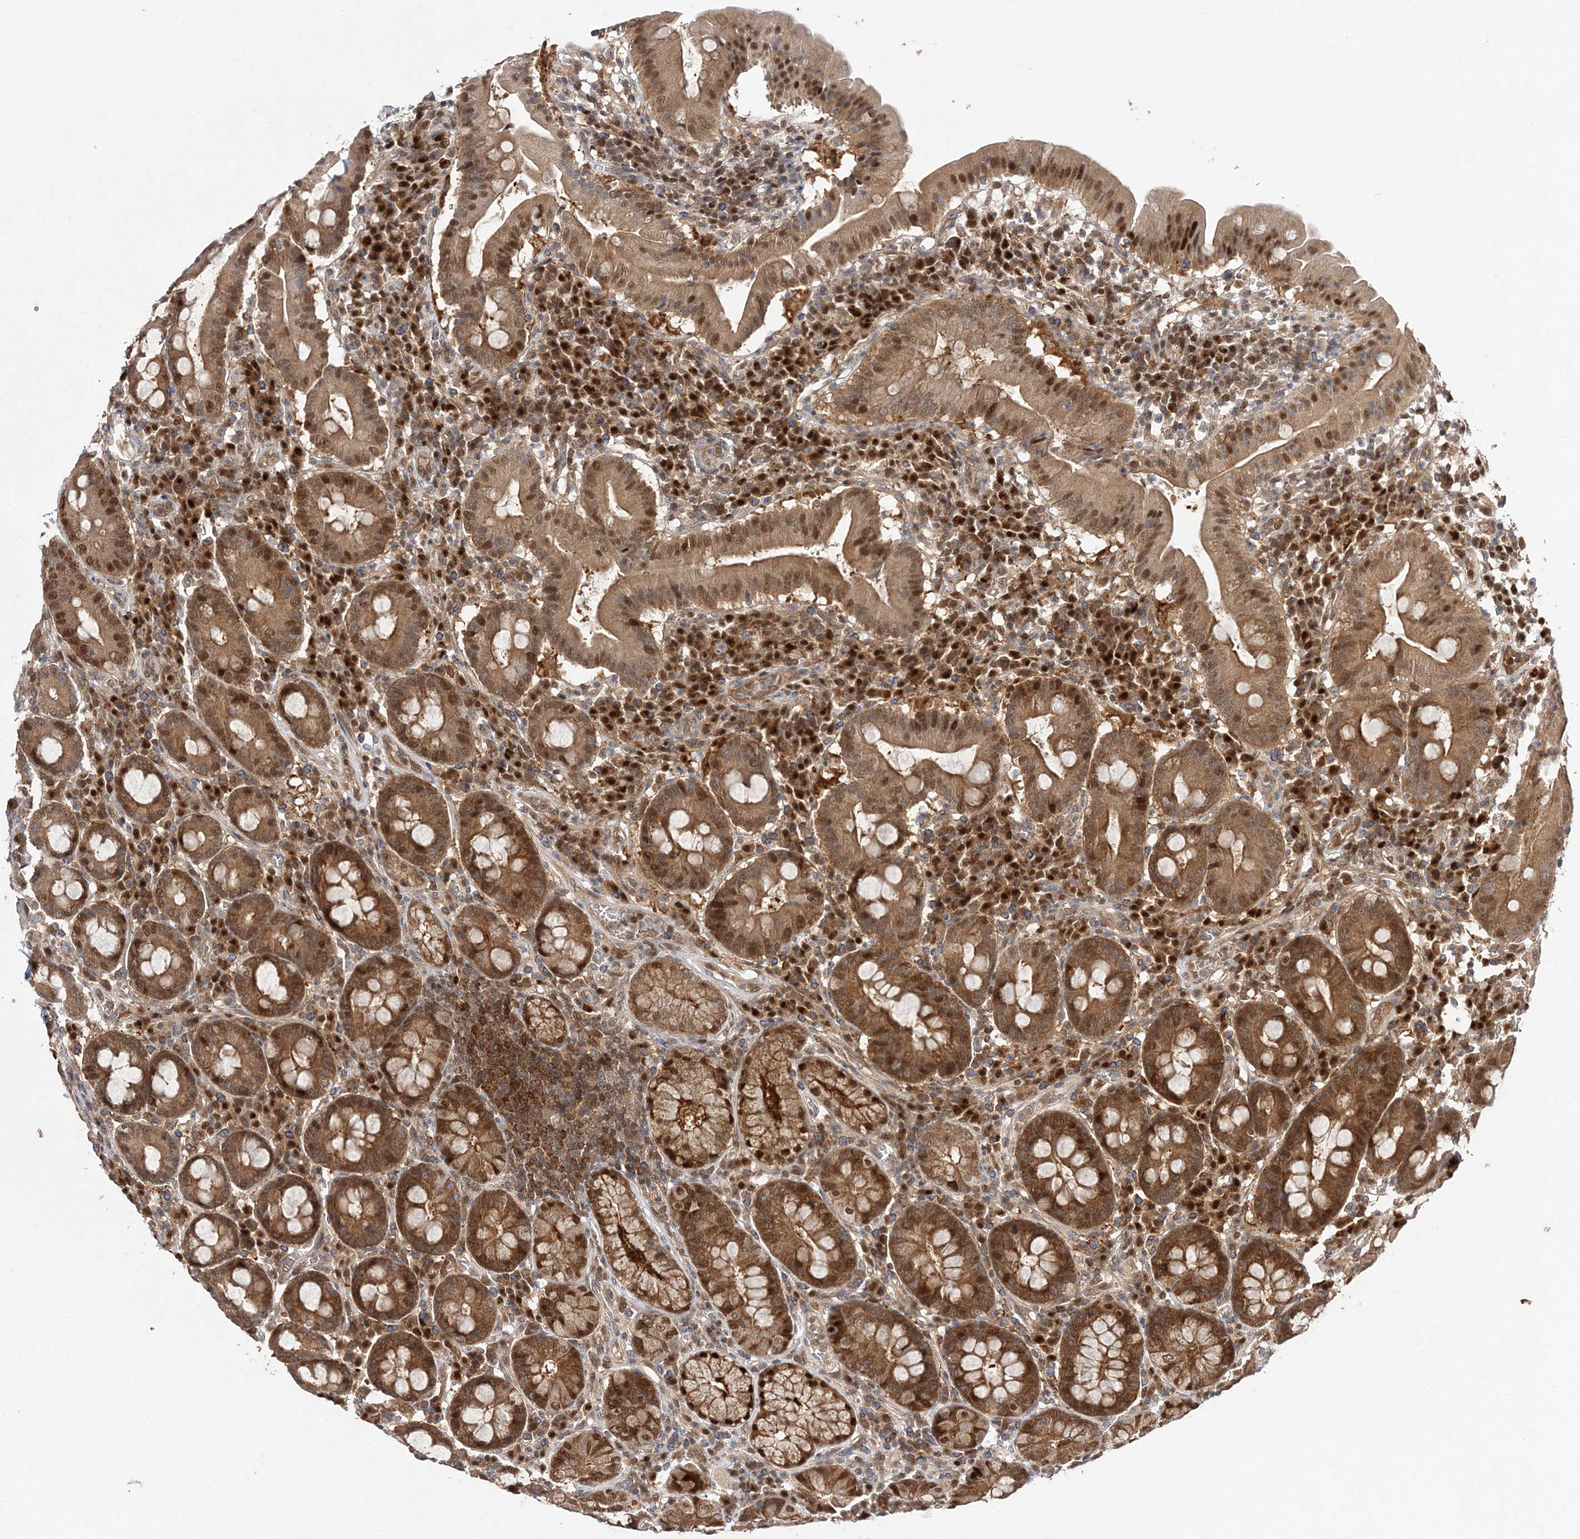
{"staining": {"intensity": "strong", "quantity": ">75%", "location": "cytoplasmic/membranous,nuclear"}, "tissue": "duodenum", "cell_type": "Glandular cells", "image_type": "normal", "snomed": [{"axis": "morphology", "description": "Normal tissue, NOS"}, {"axis": "topography", "description": "Duodenum"}], "caption": "Duodenum stained for a protein demonstrates strong cytoplasmic/membranous,nuclear positivity in glandular cells. (Brightfield microscopy of DAB IHC at high magnification).", "gene": "NIF3L1", "patient": {"sex": "male", "age": 50}}